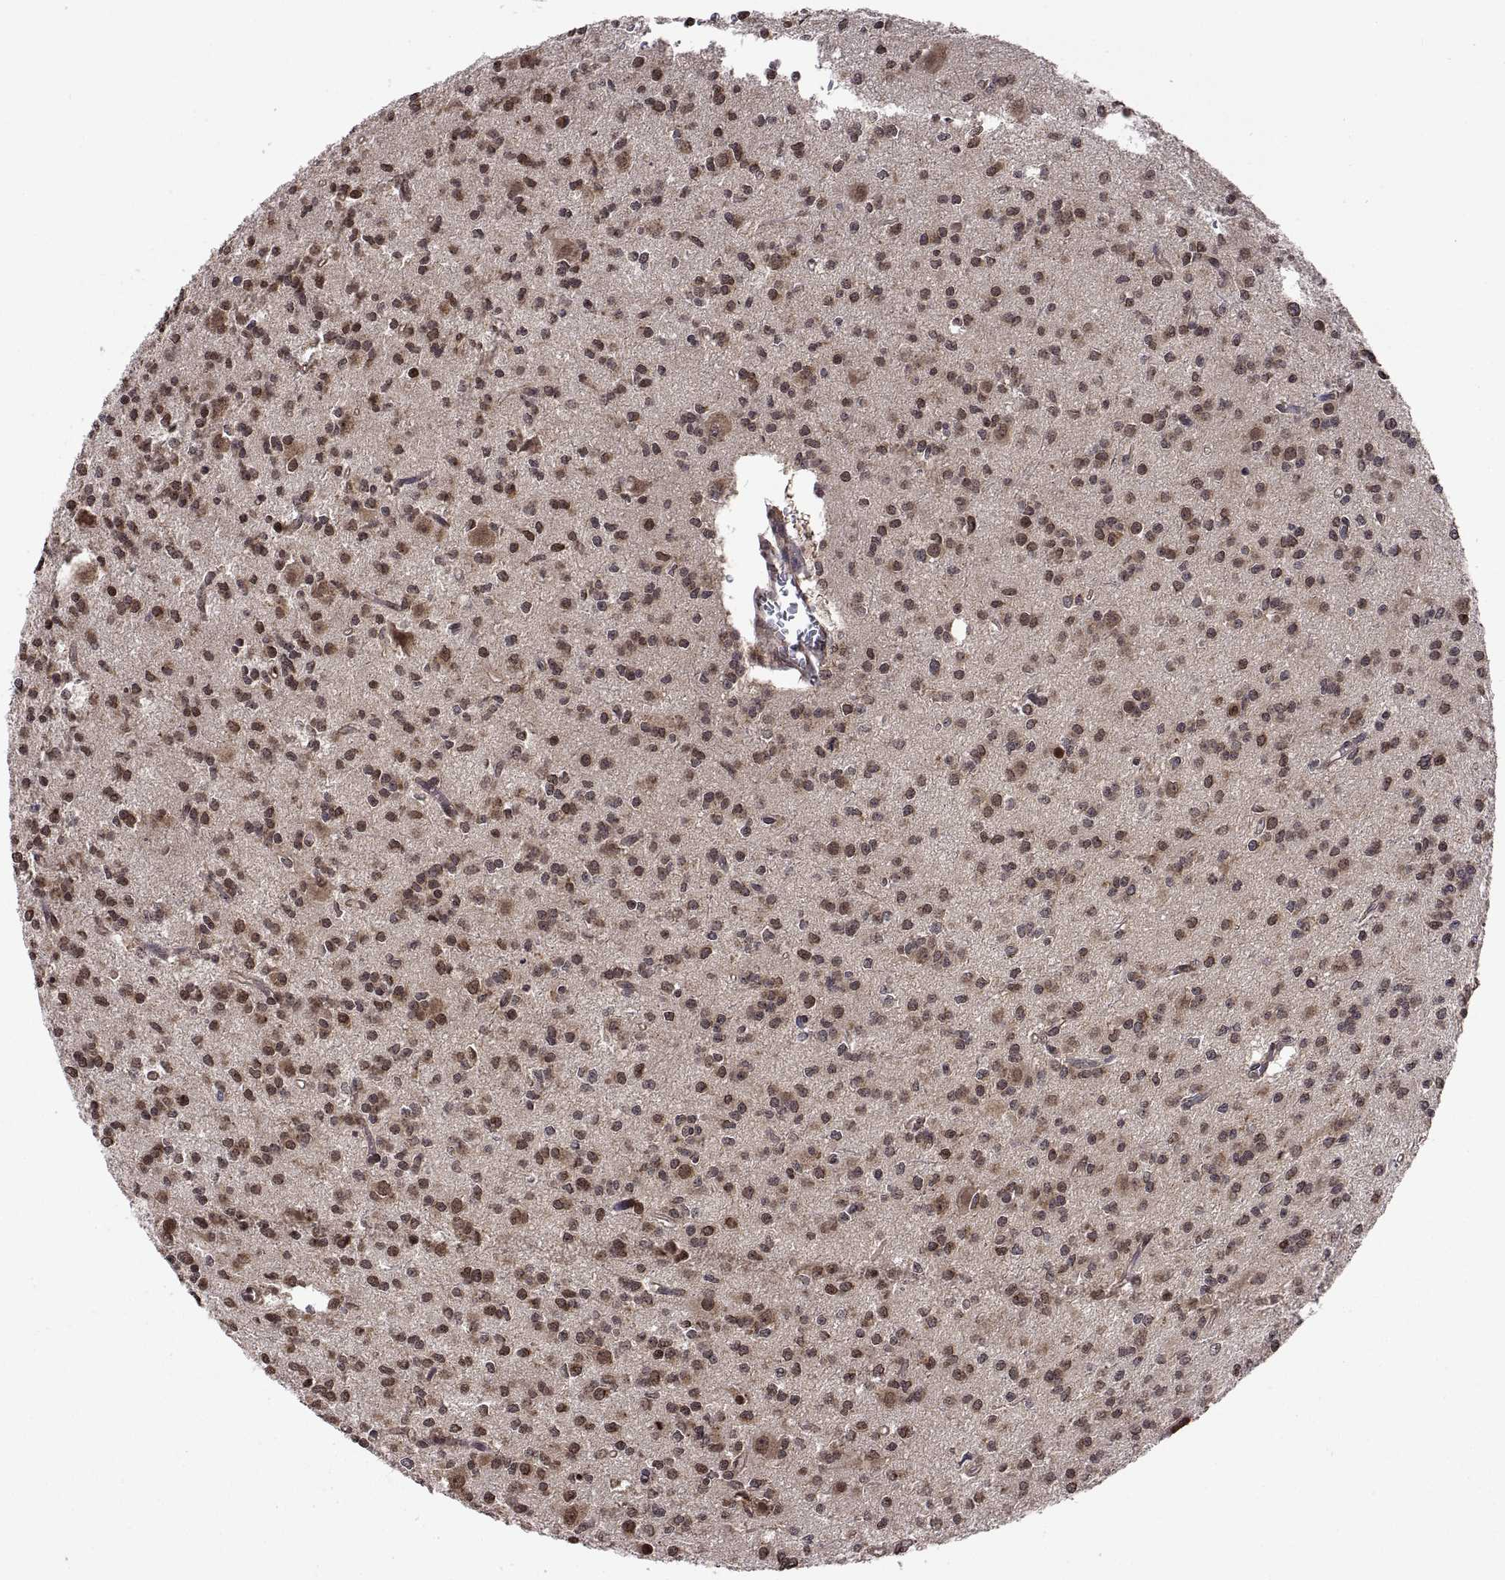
{"staining": {"intensity": "moderate", "quantity": "<25%", "location": "cytoplasmic/membranous,nuclear"}, "tissue": "glioma", "cell_type": "Tumor cells", "image_type": "cancer", "snomed": [{"axis": "morphology", "description": "Glioma, malignant, Low grade"}, {"axis": "topography", "description": "Brain"}], "caption": "Tumor cells show low levels of moderate cytoplasmic/membranous and nuclear staining in approximately <25% of cells in human malignant glioma (low-grade).", "gene": "ZNRF2", "patient": {"sex": "male", "age": 27}}